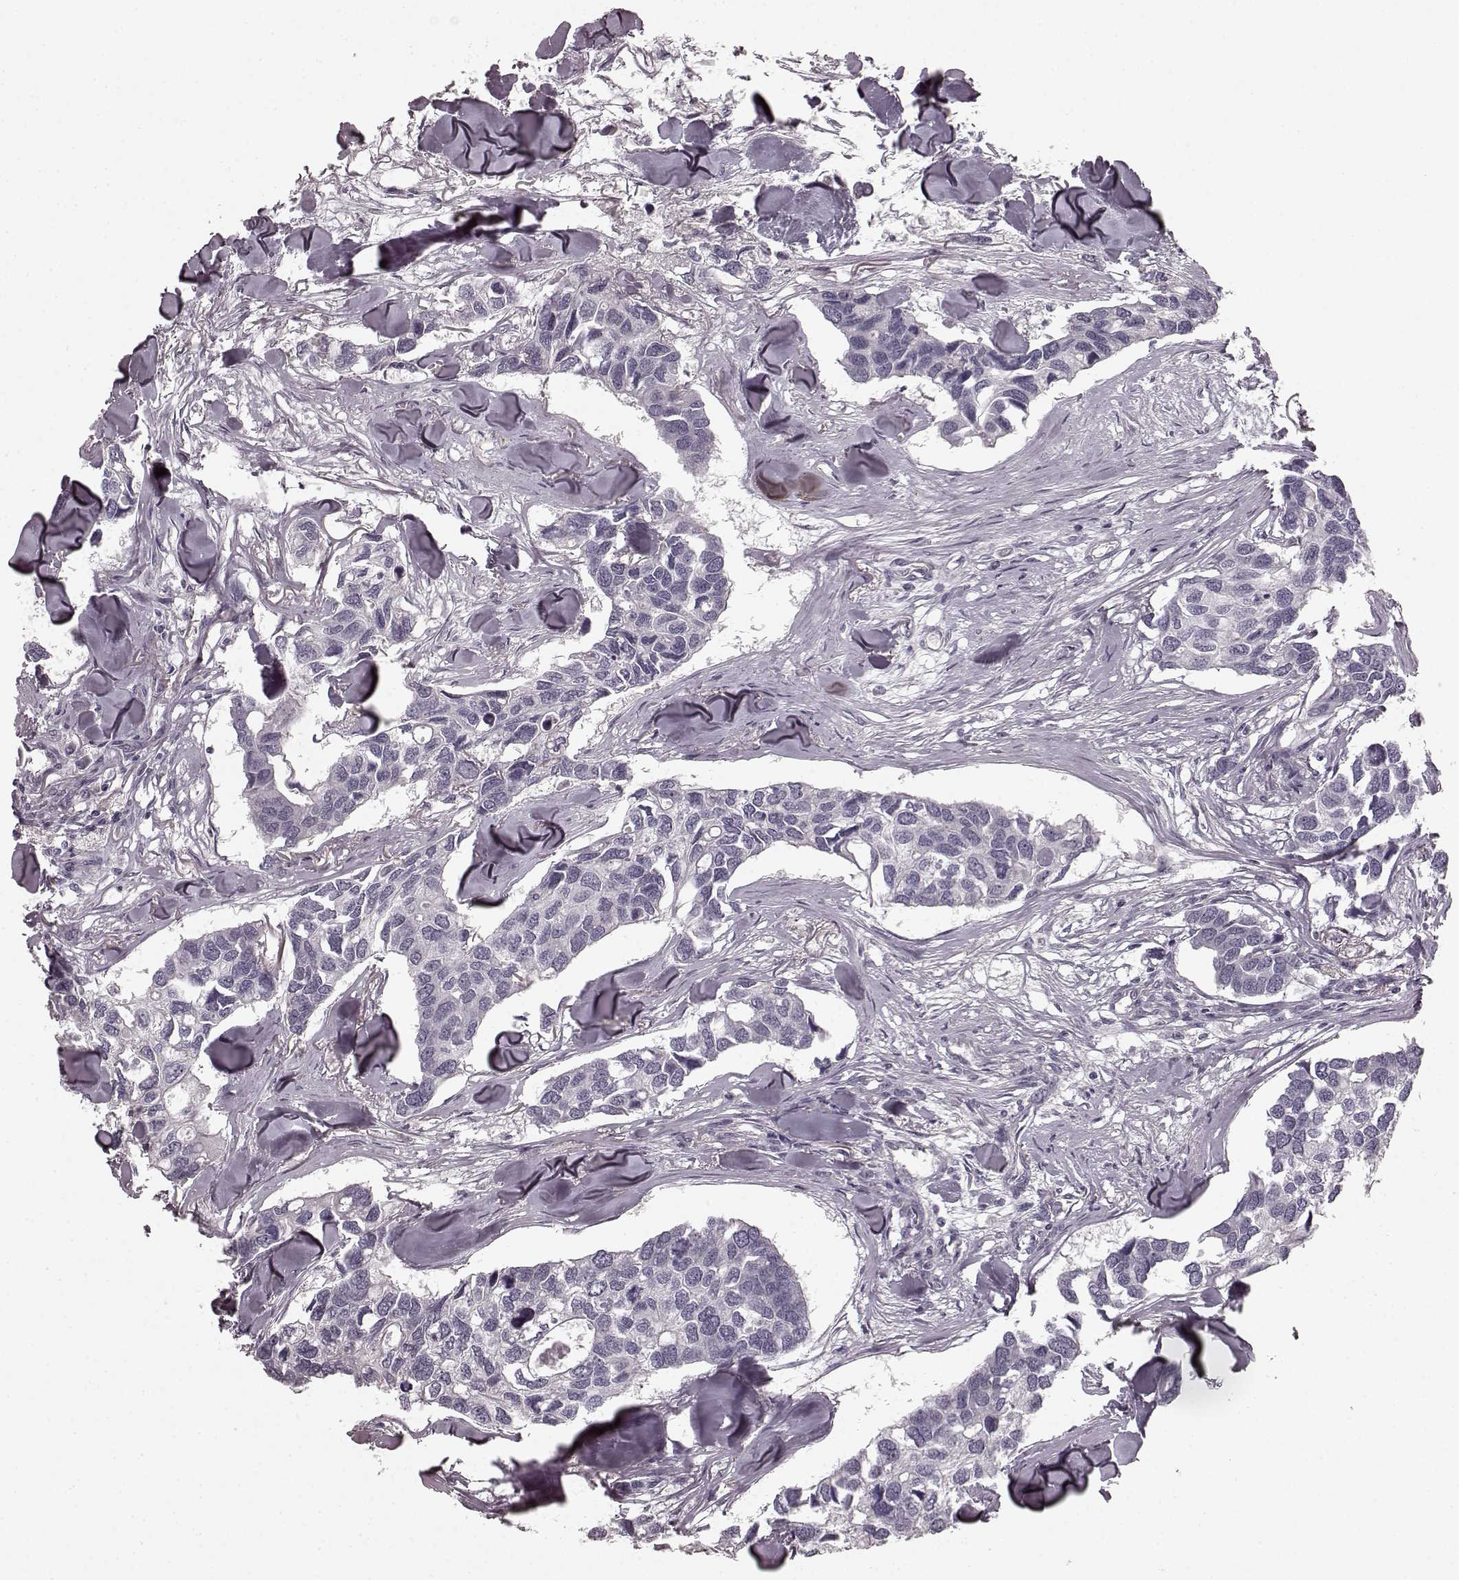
{"staining": {"intensity": "negative", "quantity": "none", "location": "none"}, "tissue": "breast cancer", "cell_type": "Tumor cells", "image_type": "cancer", "snomed": [{"axis": "morphology", "description": "Duct carcinoma"}, {"axis": "topography", "description": "Breast"}], "caption": "This is a image of IHC staining of invasive ductal carcinoma (breast), which shows no staining in tumor cells. The staining was performed using DAB (3,3'-diaminobenzidine) to visualize the protein expression in brown, while the nuclei were stained in blue with hematoxylin (Magnification: 20x).", "gene": "PRKCE", "patient": {"sex": "female", "age": 83}}